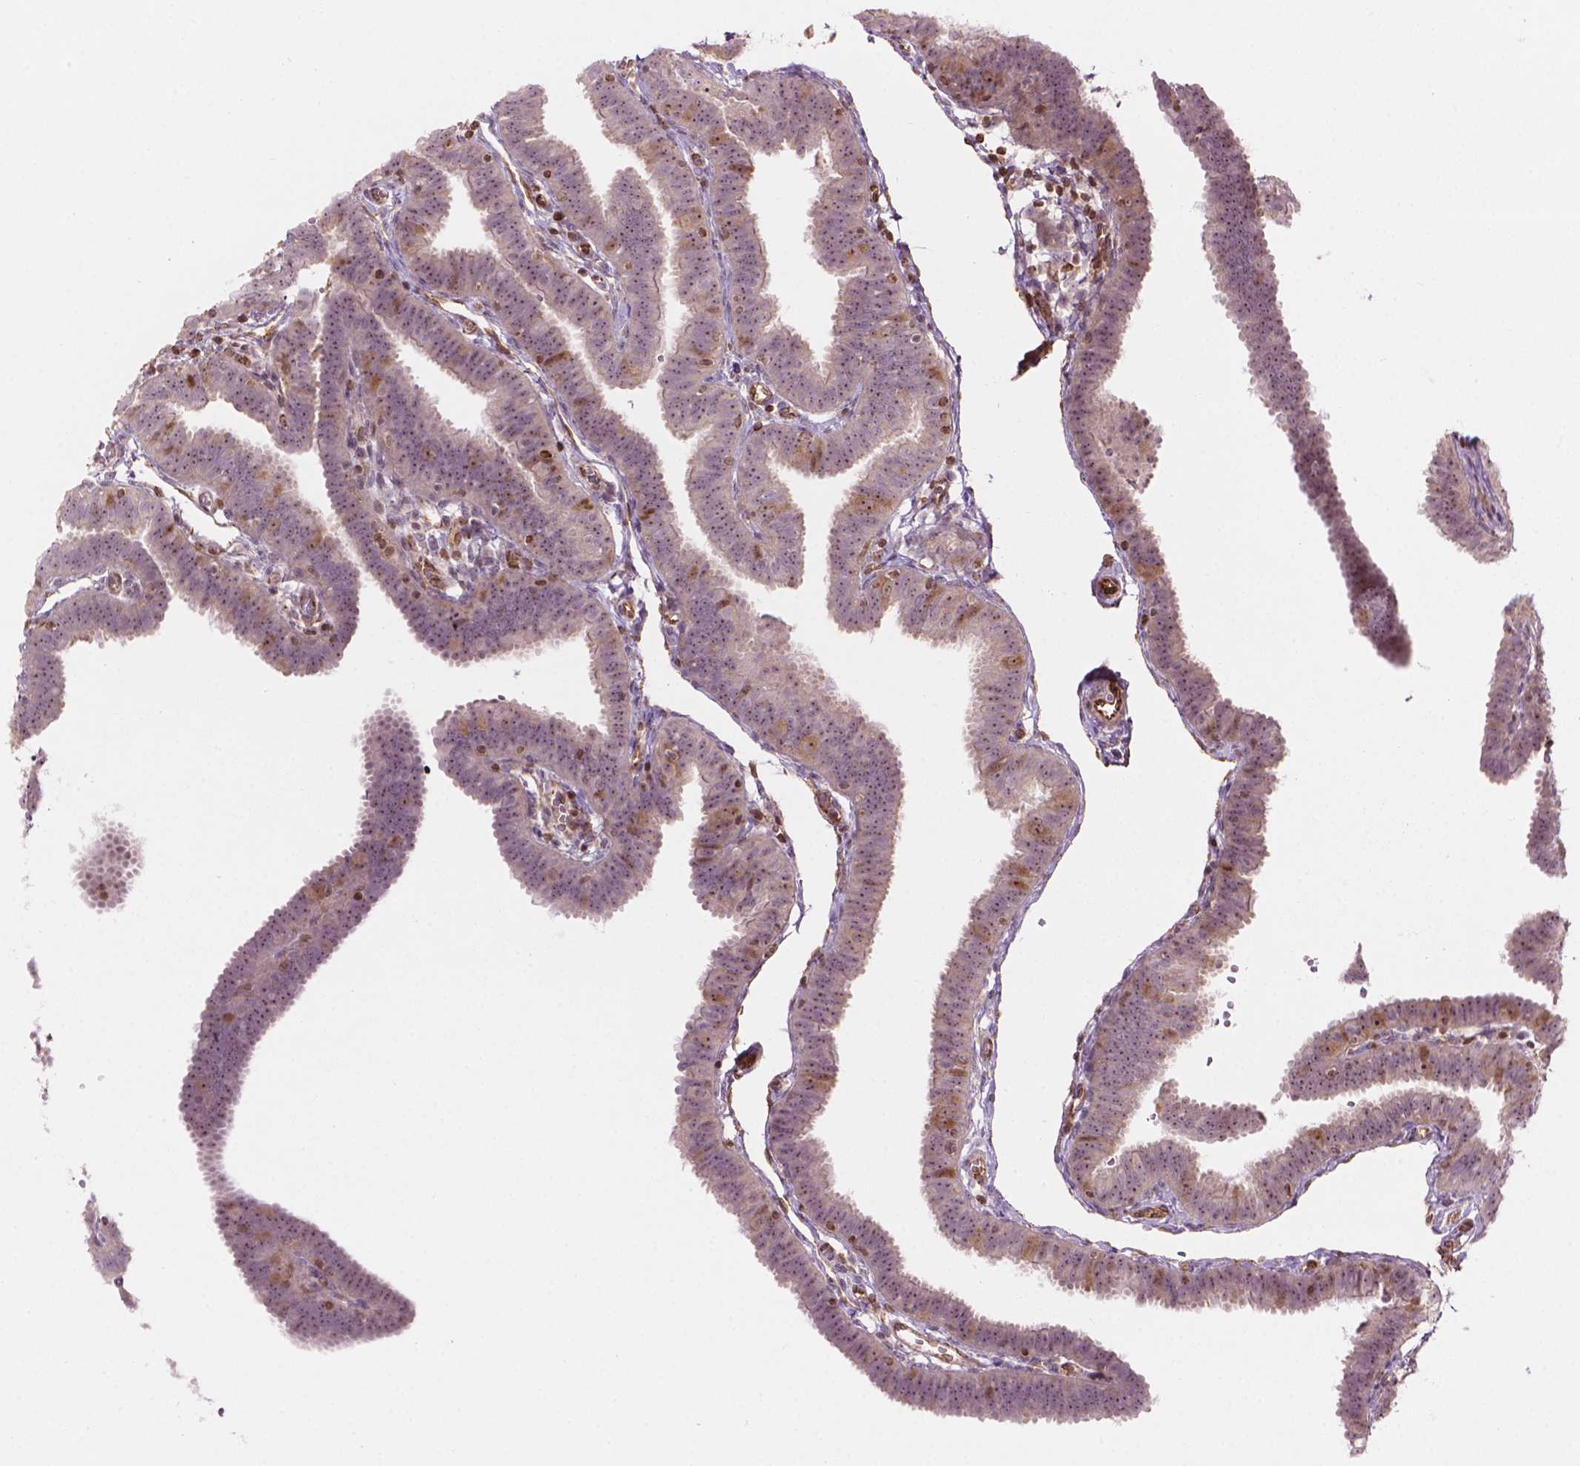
{"staining": {"intensity": "moderate", "quantity": "25%-75%", "location": "nuclear"}, "tissue": "fallopian tube", "cell_type": "Glandular cells", "image_type": "normal", "snomed": [{"axis": "morphology", "description": "Normal tissue, NOS"}, {"axis": "topography", "description": "Fallopian tube"}], "caption": "Immunohistochemical staining of unremarkable human fallopian tube displays medium levels of moderate nuclear staining in approximately 25%-75% of glandular cells.", "gene": "SMC2", "patient": {"sex": "female", "age": 25}}